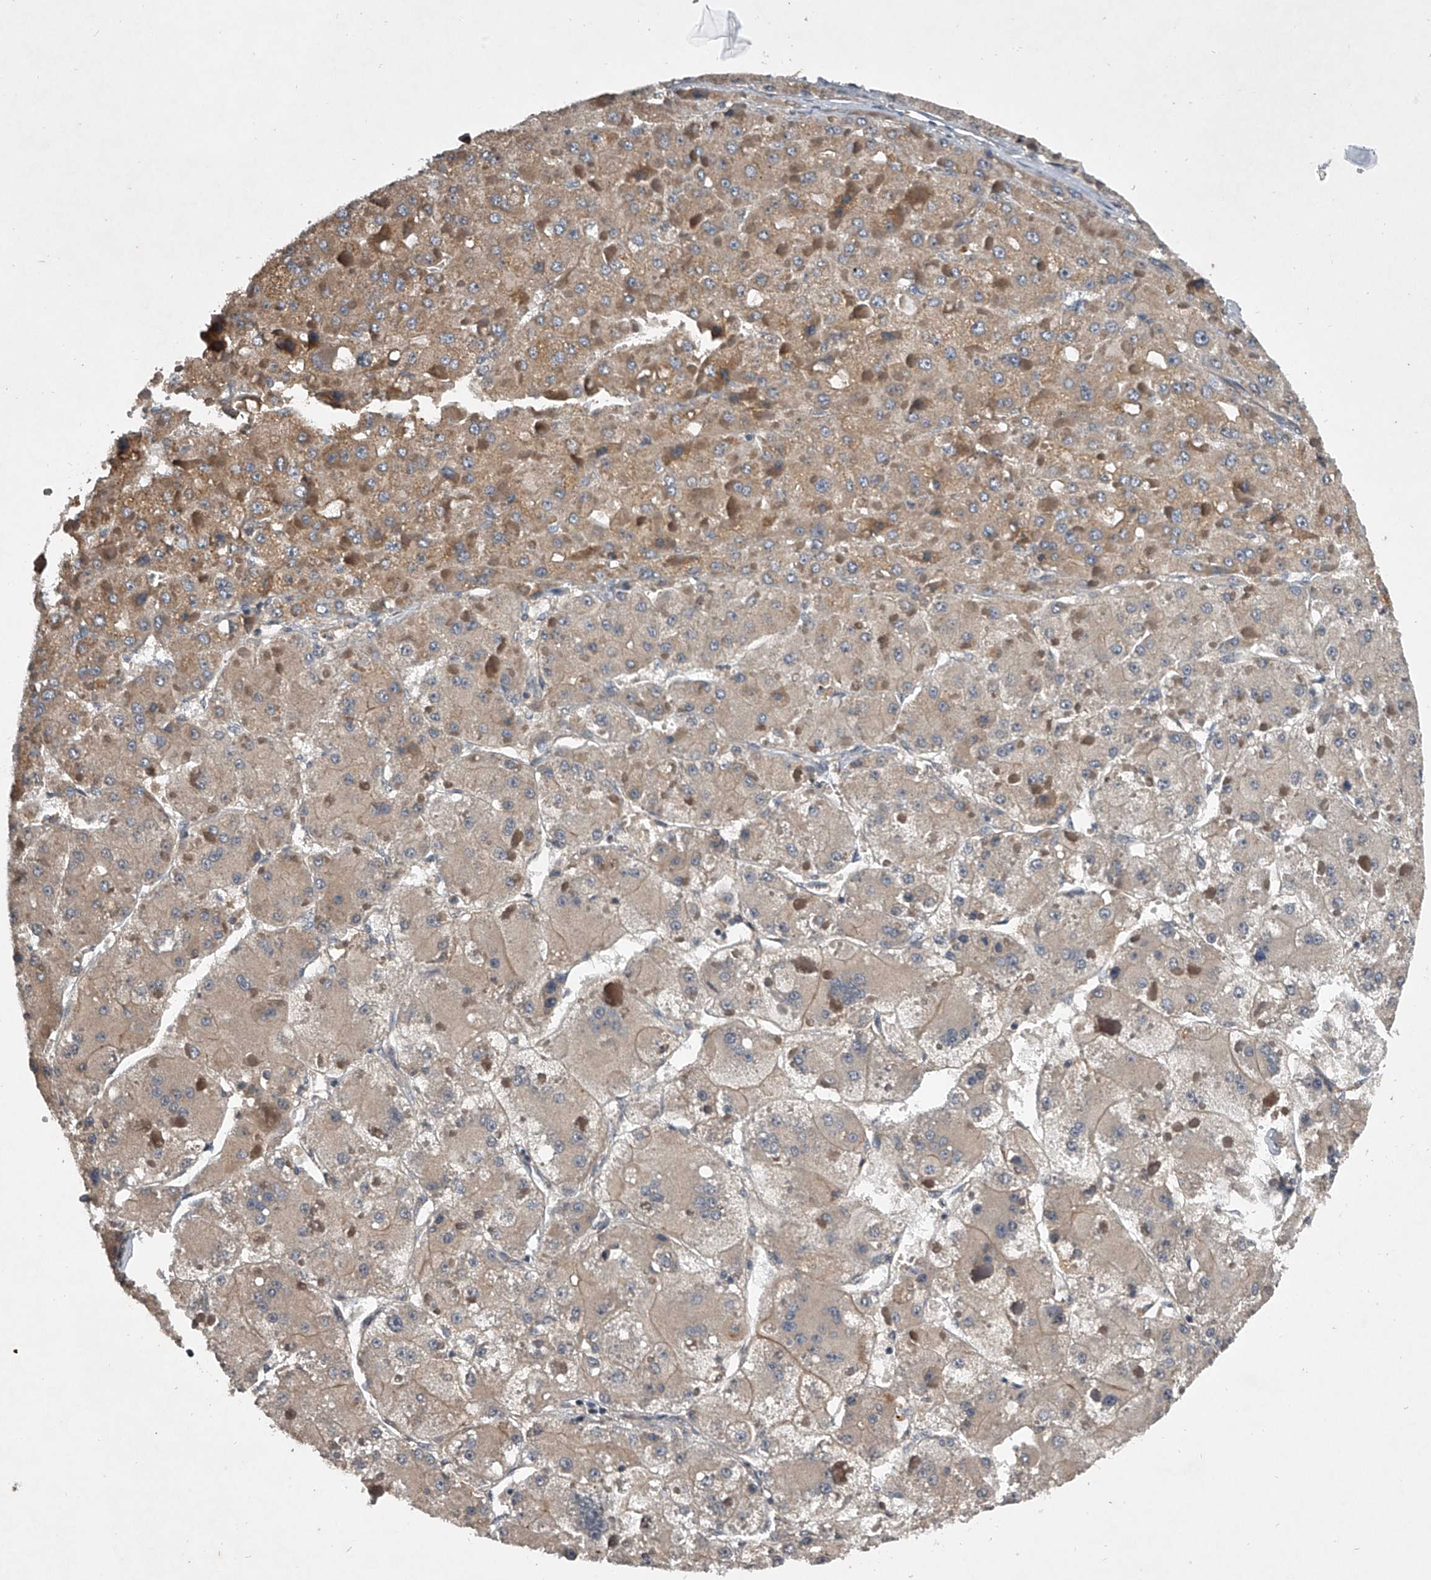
{"staining": {"intensity": "moderate", "quantity": "<25%", "location": "cytoplasmic/membranous"}, "tissue": "liver cancer", "cell_type": "Tumor cells", "image_type": "cancer", "snomed": [{"axis": "morphology", "description": "Carcinoma, Hepatocellular, NOS"}, {"axis": "topography", "description": "Liver"}], "caption": "High-magnification brightfield microscopy of liver cancer stained with DAB (3,3'-diaminobenzidine) (brown) and counterstained with hematoxylin (blue). tumor cells exhibit moderate cytoplasmic/membranous expression is present in approximately<25% of cells. The staining was performed using DAB (3,3'-diaminobenzidine), with brown indicating positive protein expression. Nuclei are stained blue with hematoxylin.", "gene": "NFS1", "patient": {"sex": "female", "age": 73}}